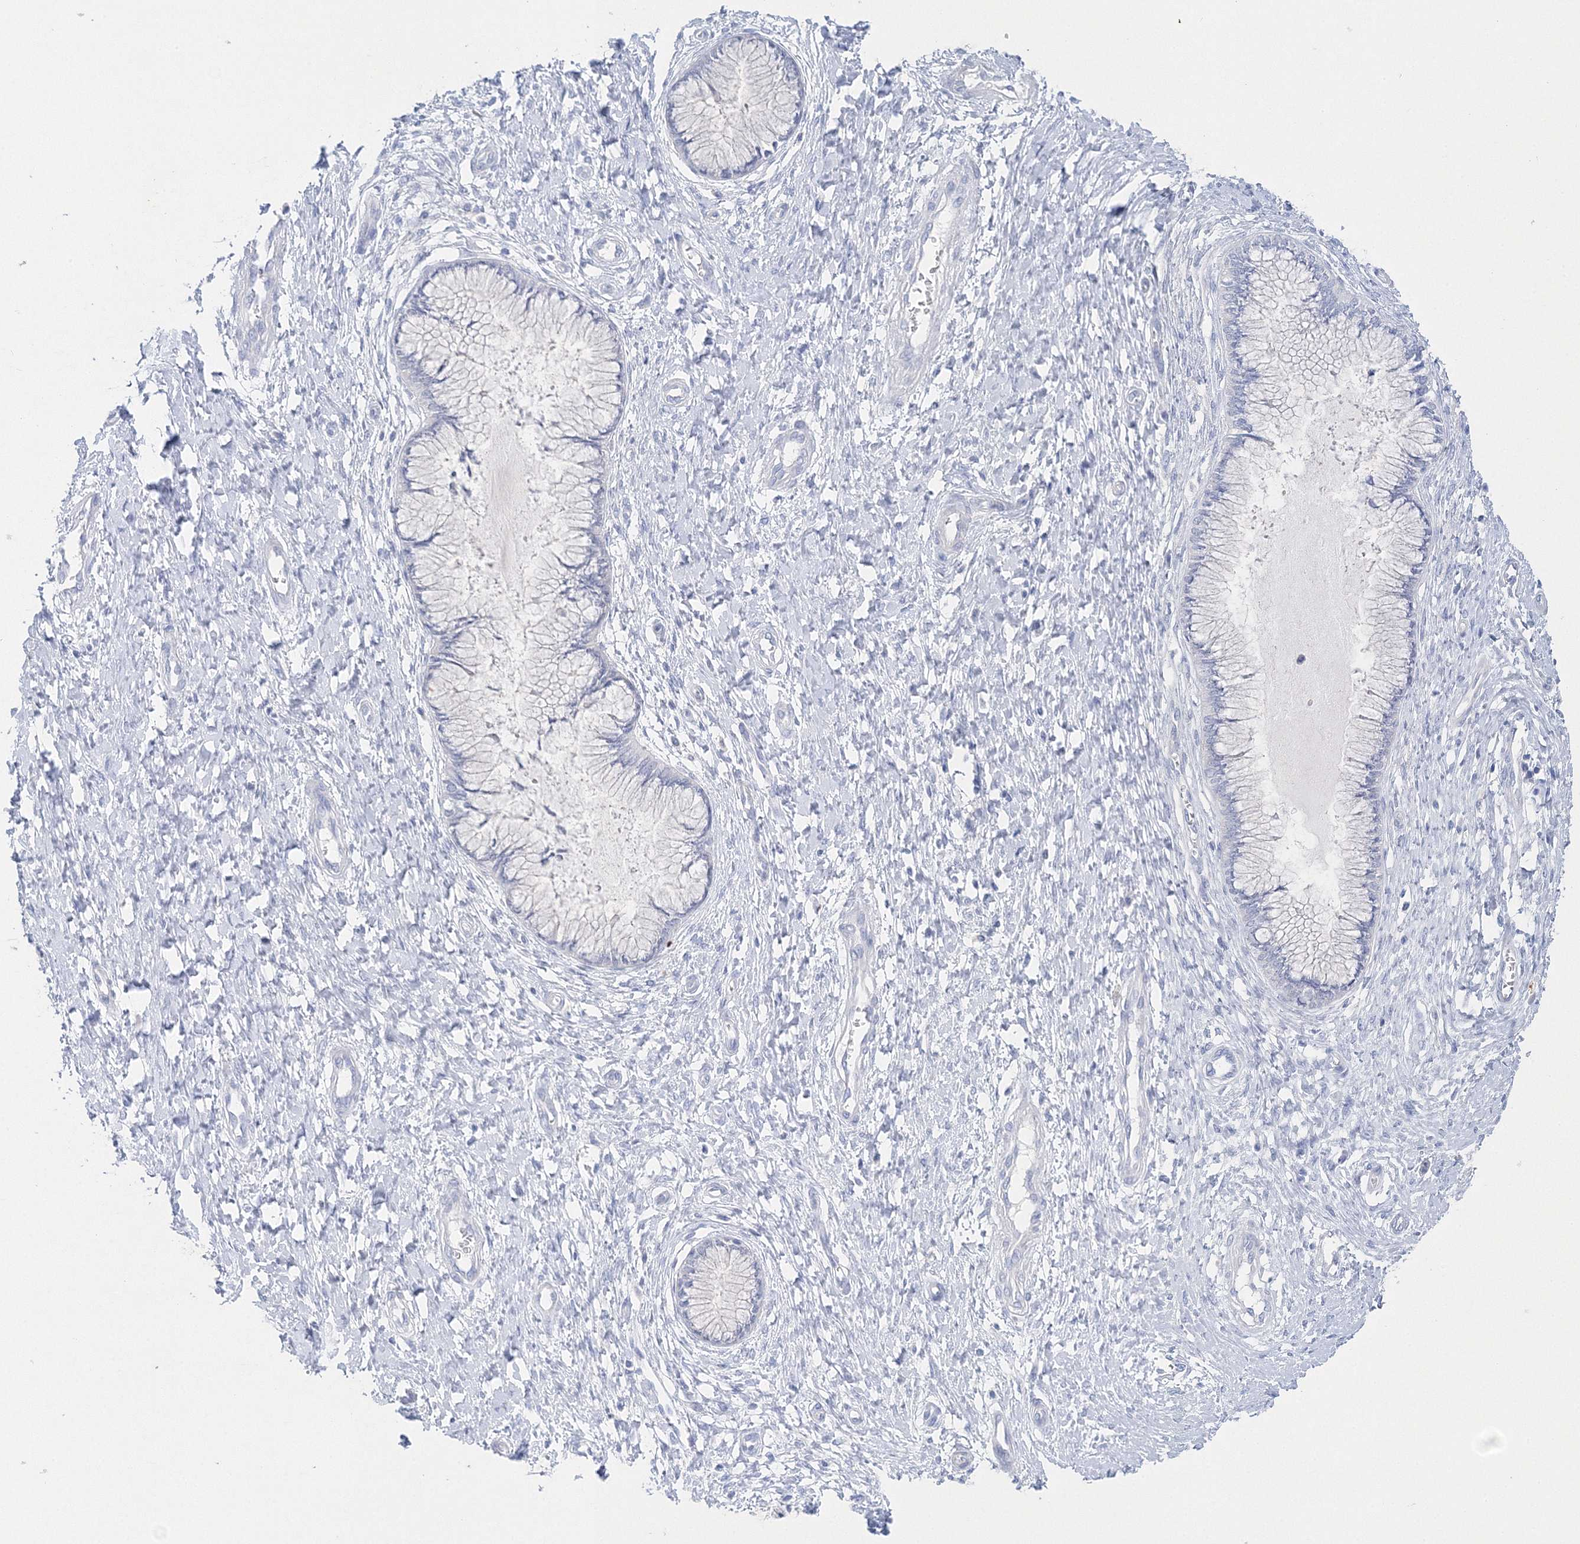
{"staining": {"intensity": "negative", "quantity": "none", "location": "none"}, "tissue": "cervix", "cell_type": "Glandular cells", "image_type": "normal", "snomed": [{"axis": "morphology", "description": "Normal tissue, NOS"}, {"axis": "topography", "description": "Cervix"}], "caption": "The micrograph demonstrates no staining of glandular cells in unremarkable cervix. Brightfield microscopy of immunohistochemistry (IHC) stained with DAB (3,3'-diaminobenzidine) (brown) and hematoxylin (blue), captured at high magnification.", "gene": "HMGCS1", "patient": {"sex": "female", "age": 55}}